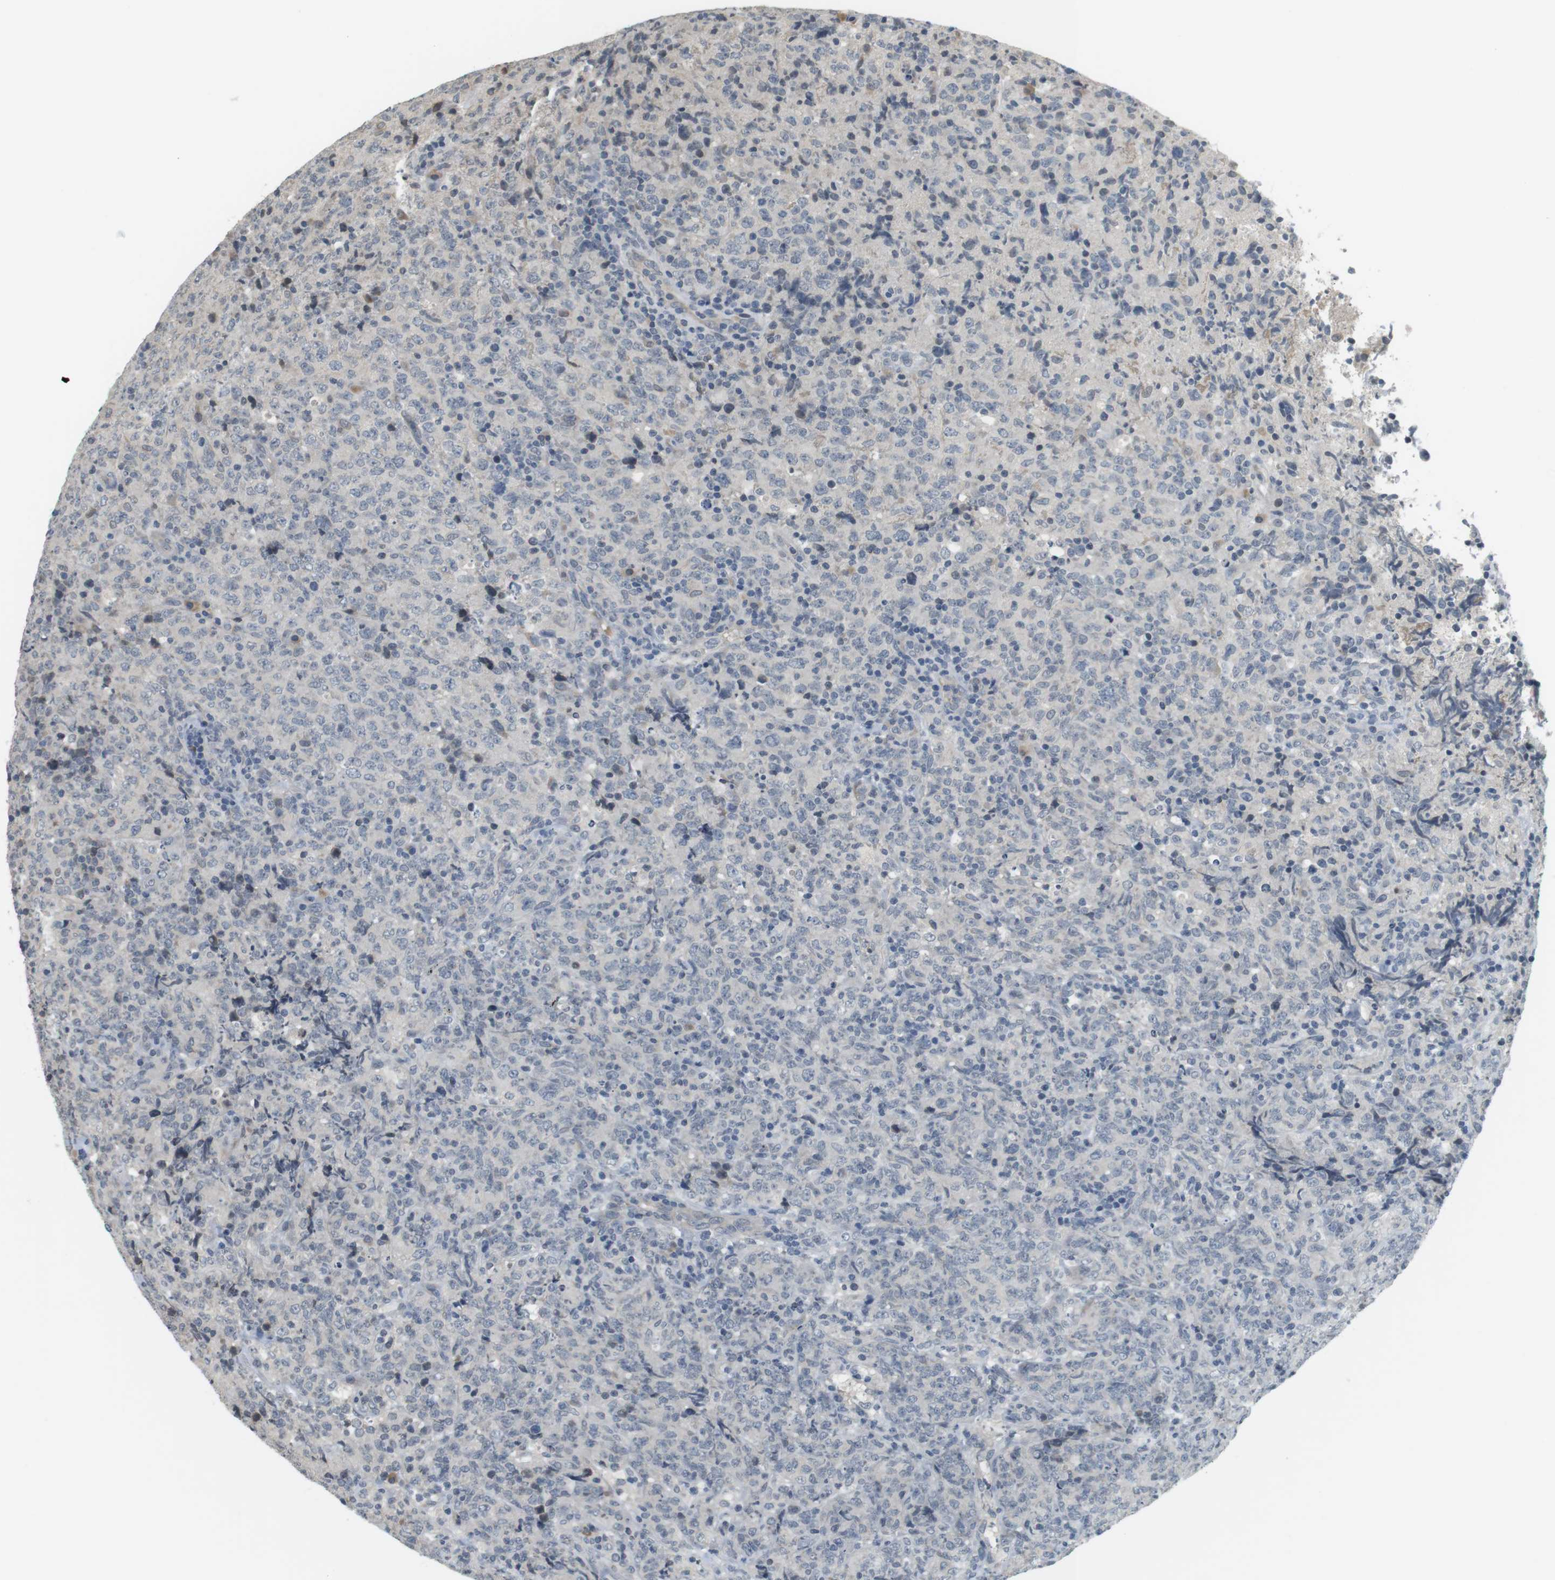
{"staining": {"intensity": "negative", "quantity": "none", "location": "none"}, "tissue": "lymphoma", "cell_type": "Tumor cells", "image_type": "cancer", "snomed": [{"axis": "morphology", "description": "Malignant lymphoma, non-Hodgkin's type, High grade"}, {"axis": "topography", "description": "Tonsil"}], "caption": "Protein analysis of malignant lymphoma, non-Hodgkin's type (high-grade) shows no significant staining in tumor cells. (DAB (3,3'-diaminobenzidine) immunohistochemistry (IHC) visualized using brightfield microscopy, high magnification).", "gene": "WNT7A", "patient": {"sex": "female", "age": 36}}